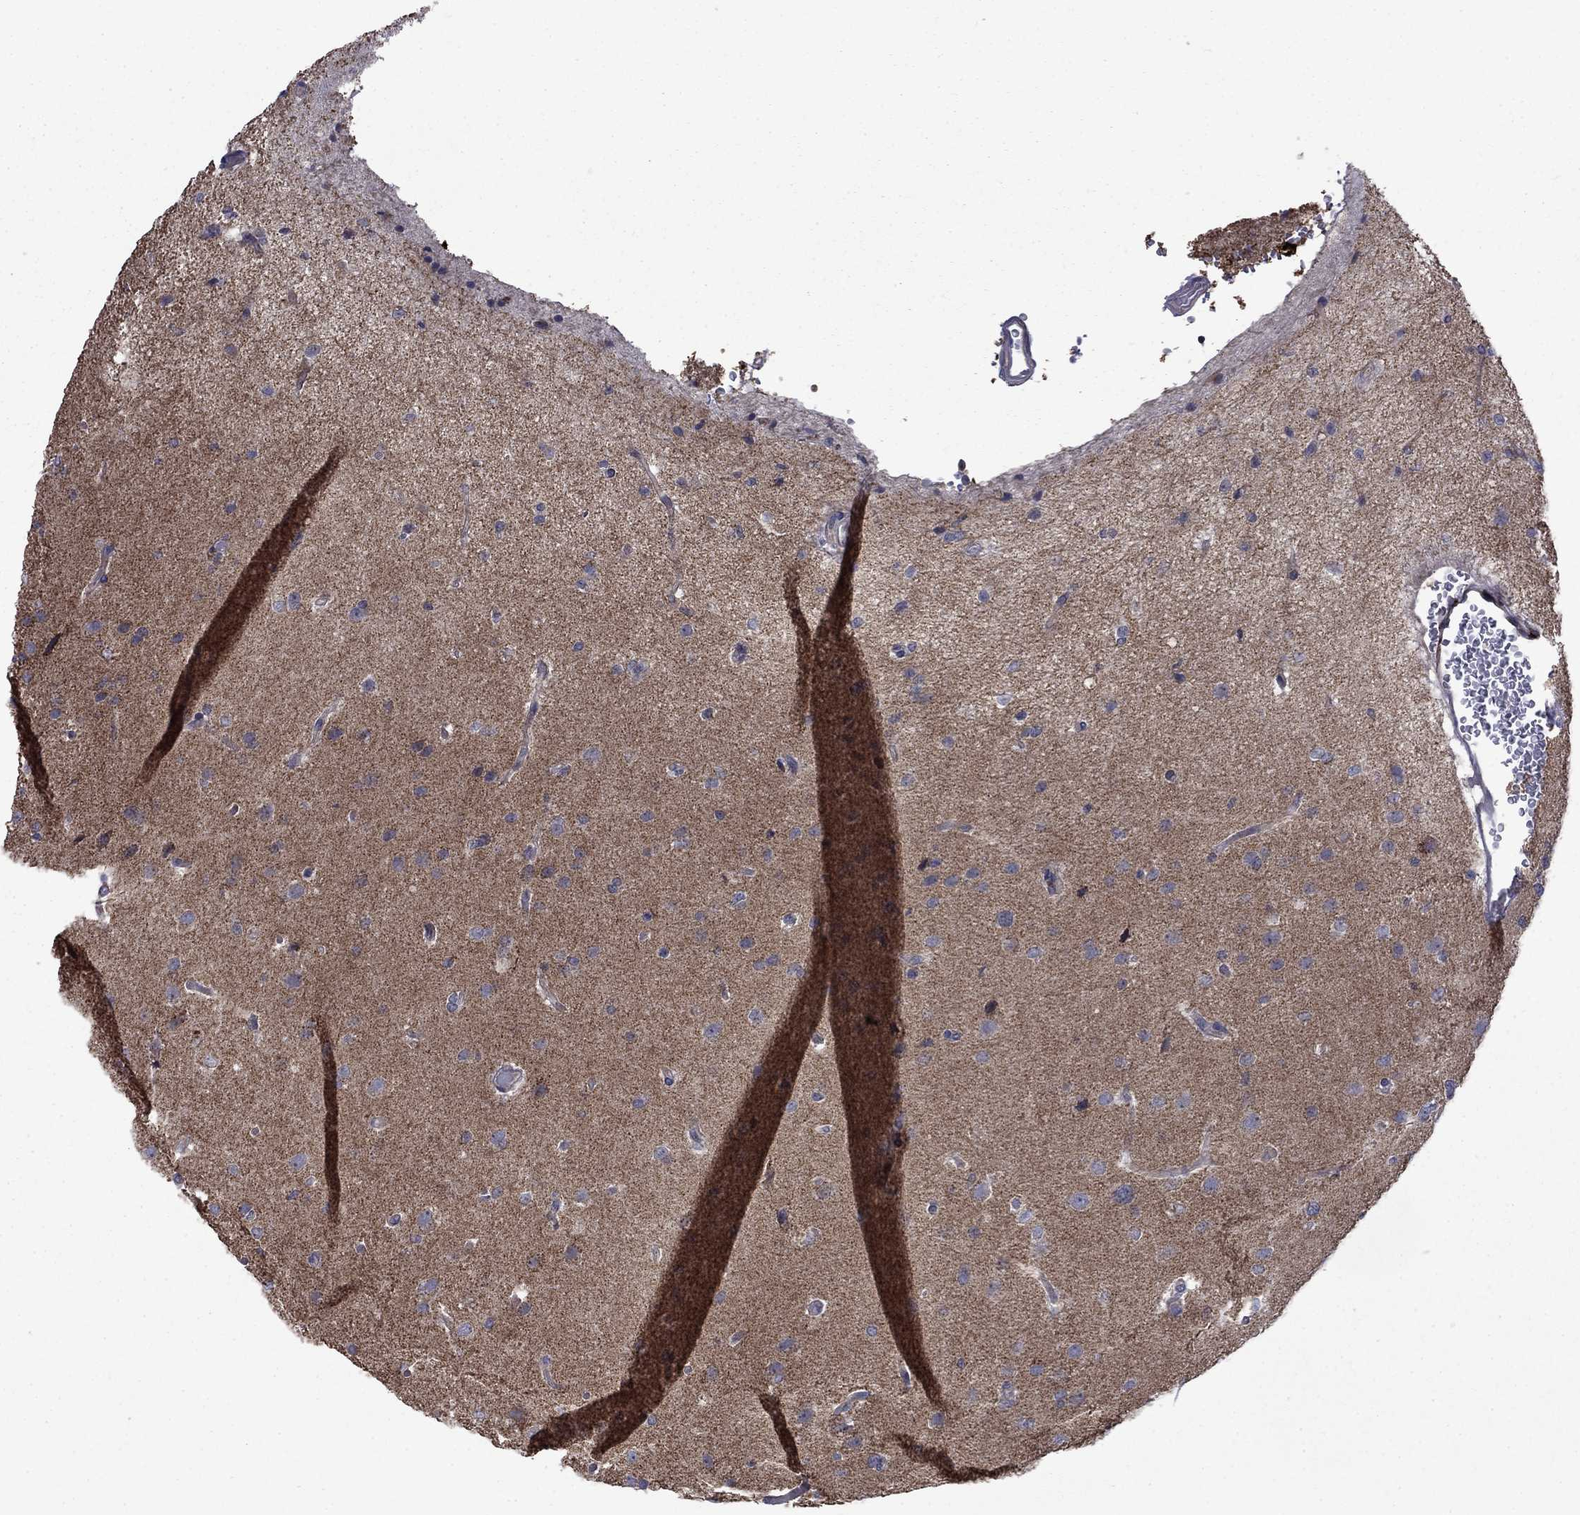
{"staining": {"intensity": "negative", "quantity": "none", "location": "none"}, "tissue": "glioma", "cell_type": "Tumor cells", "image_type": "cancer", "snomed": [{"axis": "morphology", "description": "Glioma, malignant, High grade"}, {"axis": "topography", "description": "Brain"}], "caption": "This is an IHC histopathology image of human glioma. There is no positivity in tumor cells.", "gene": "DOP1B", "patient": {"sex": "male", "age": 68}}